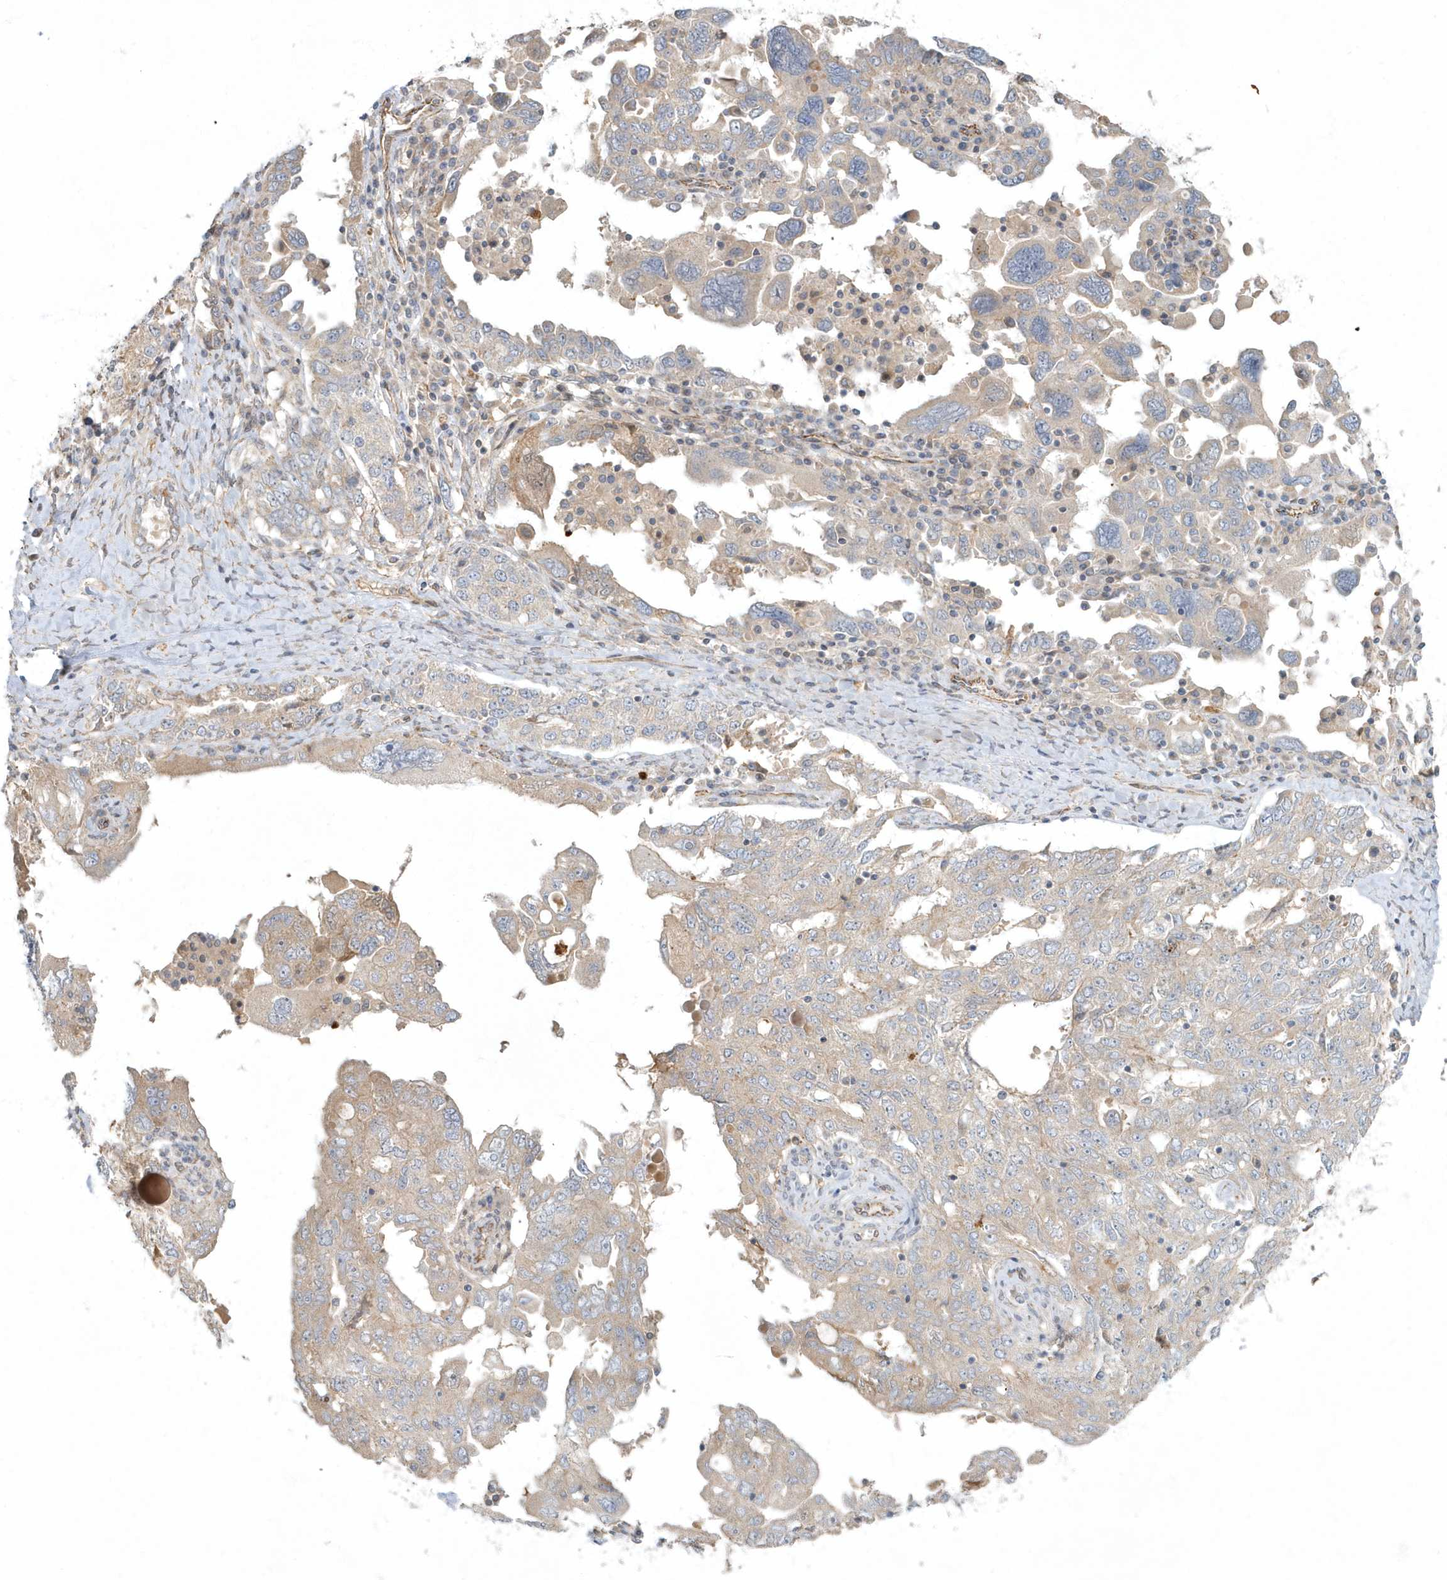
{"staining": {"intensity": "negative", "quantity": "none", "location": "none"}, "tissue": "ovarian cancer", "cell_type": "Tumor cells", "image_type": "cancer", "snomed": [{"axis": "morphology", "description": "Carcinoma, endometroid"}, {"axis": "topography", "description": "Ovary"}], "caption": "There is no significant staining in tumor cells of ovarian endometroid carcinoma.", "gene": "ARHGEF38", "patient": {"sex": "female", "age": 62}}